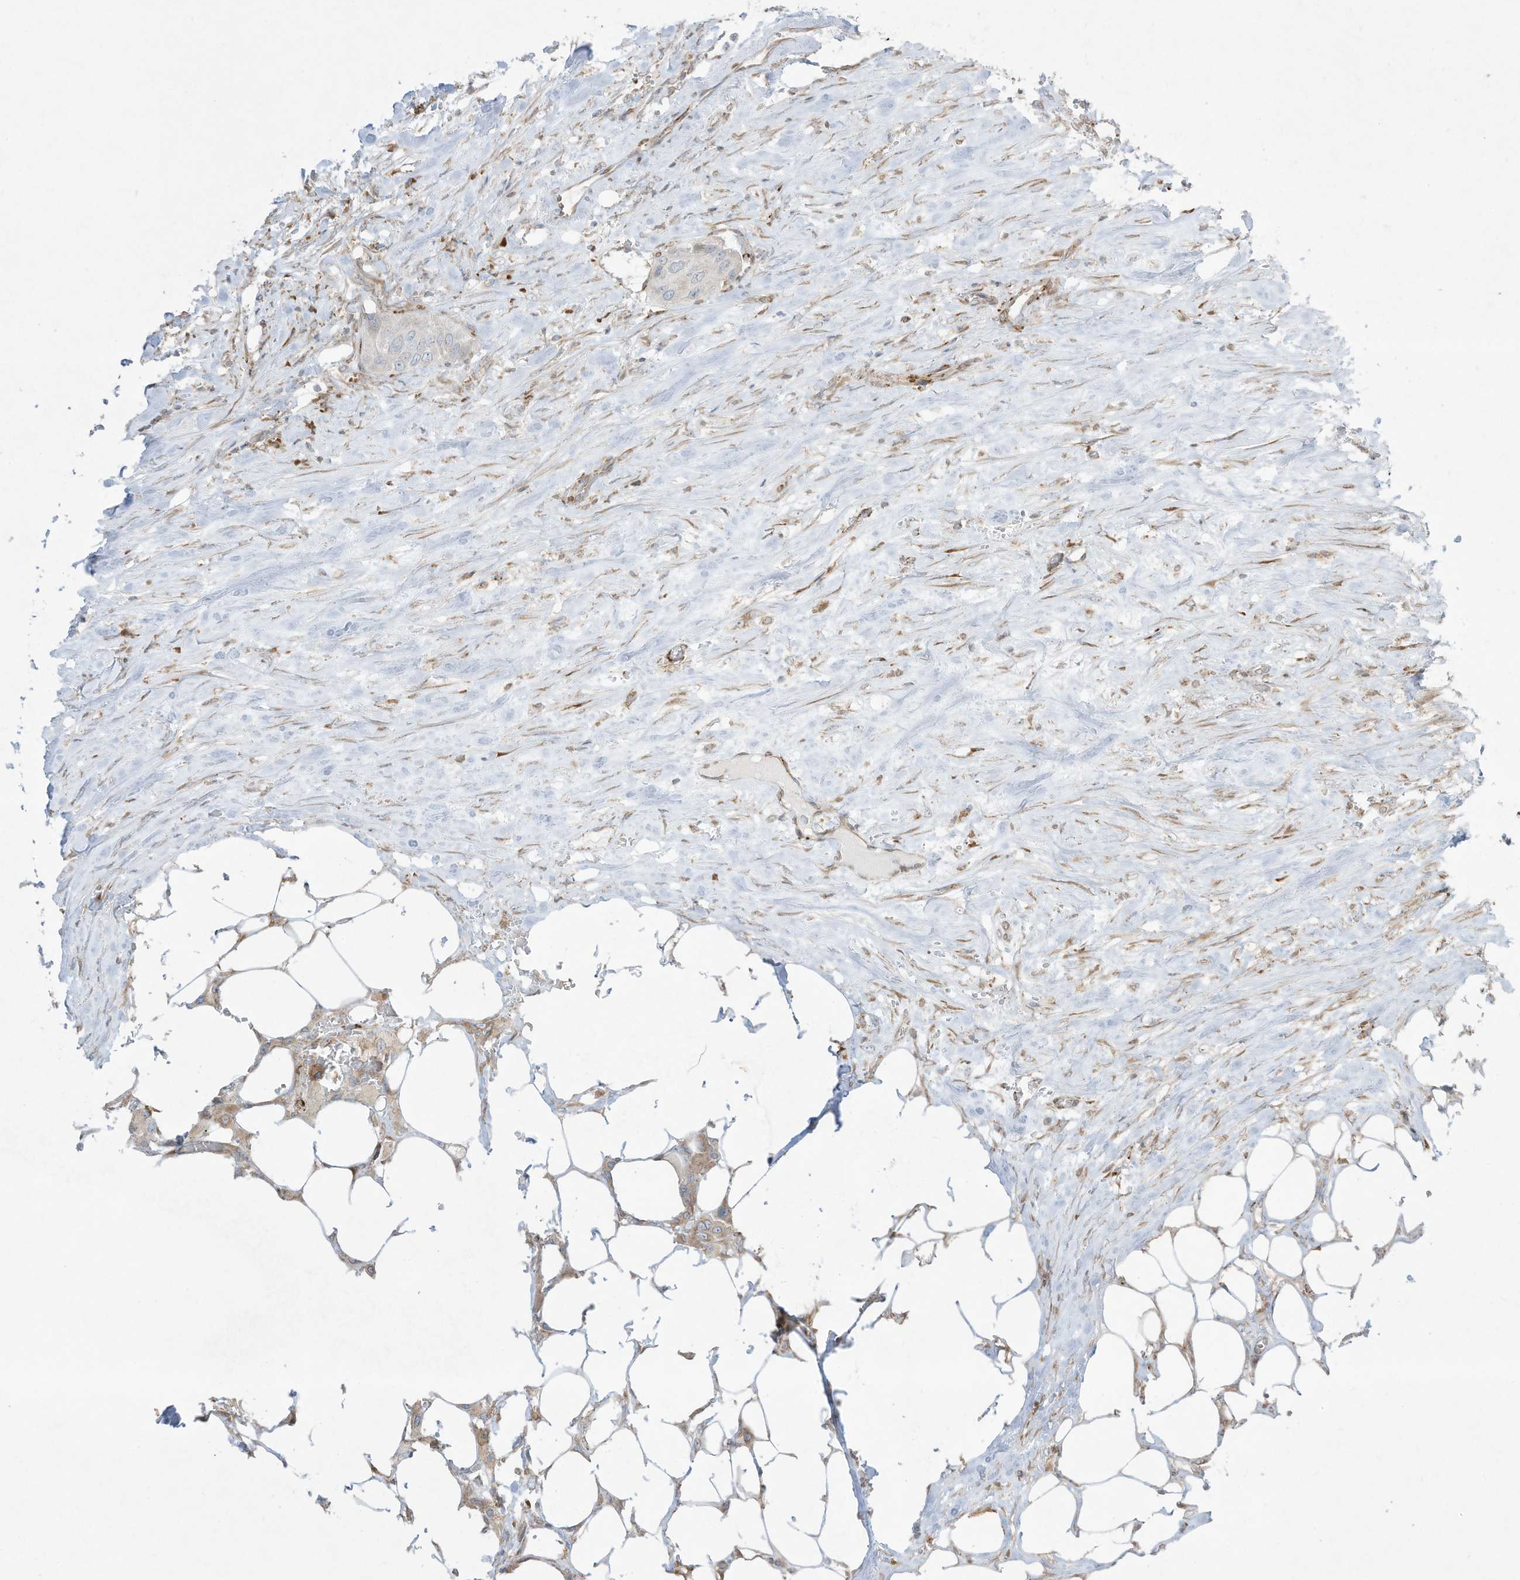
{"staining": {"intensity": "negative", "quantity": "none", "location": "none"}, "tissue": "urothelial cancer", "cell_type": "Tumor cells", "image_type": "cancer", "snomed": [{"axis": "morphology", "description": "Urothelial carcinoma, High grade"}, {"axis": "topography", "description": "Urinary bladder"}], "caption": "The IHC micrograph has no significant expression in tumor cells of urothelial cancer tissue.", "gene": "PTK6", "patient": {"sex": "male", "age": 64}}